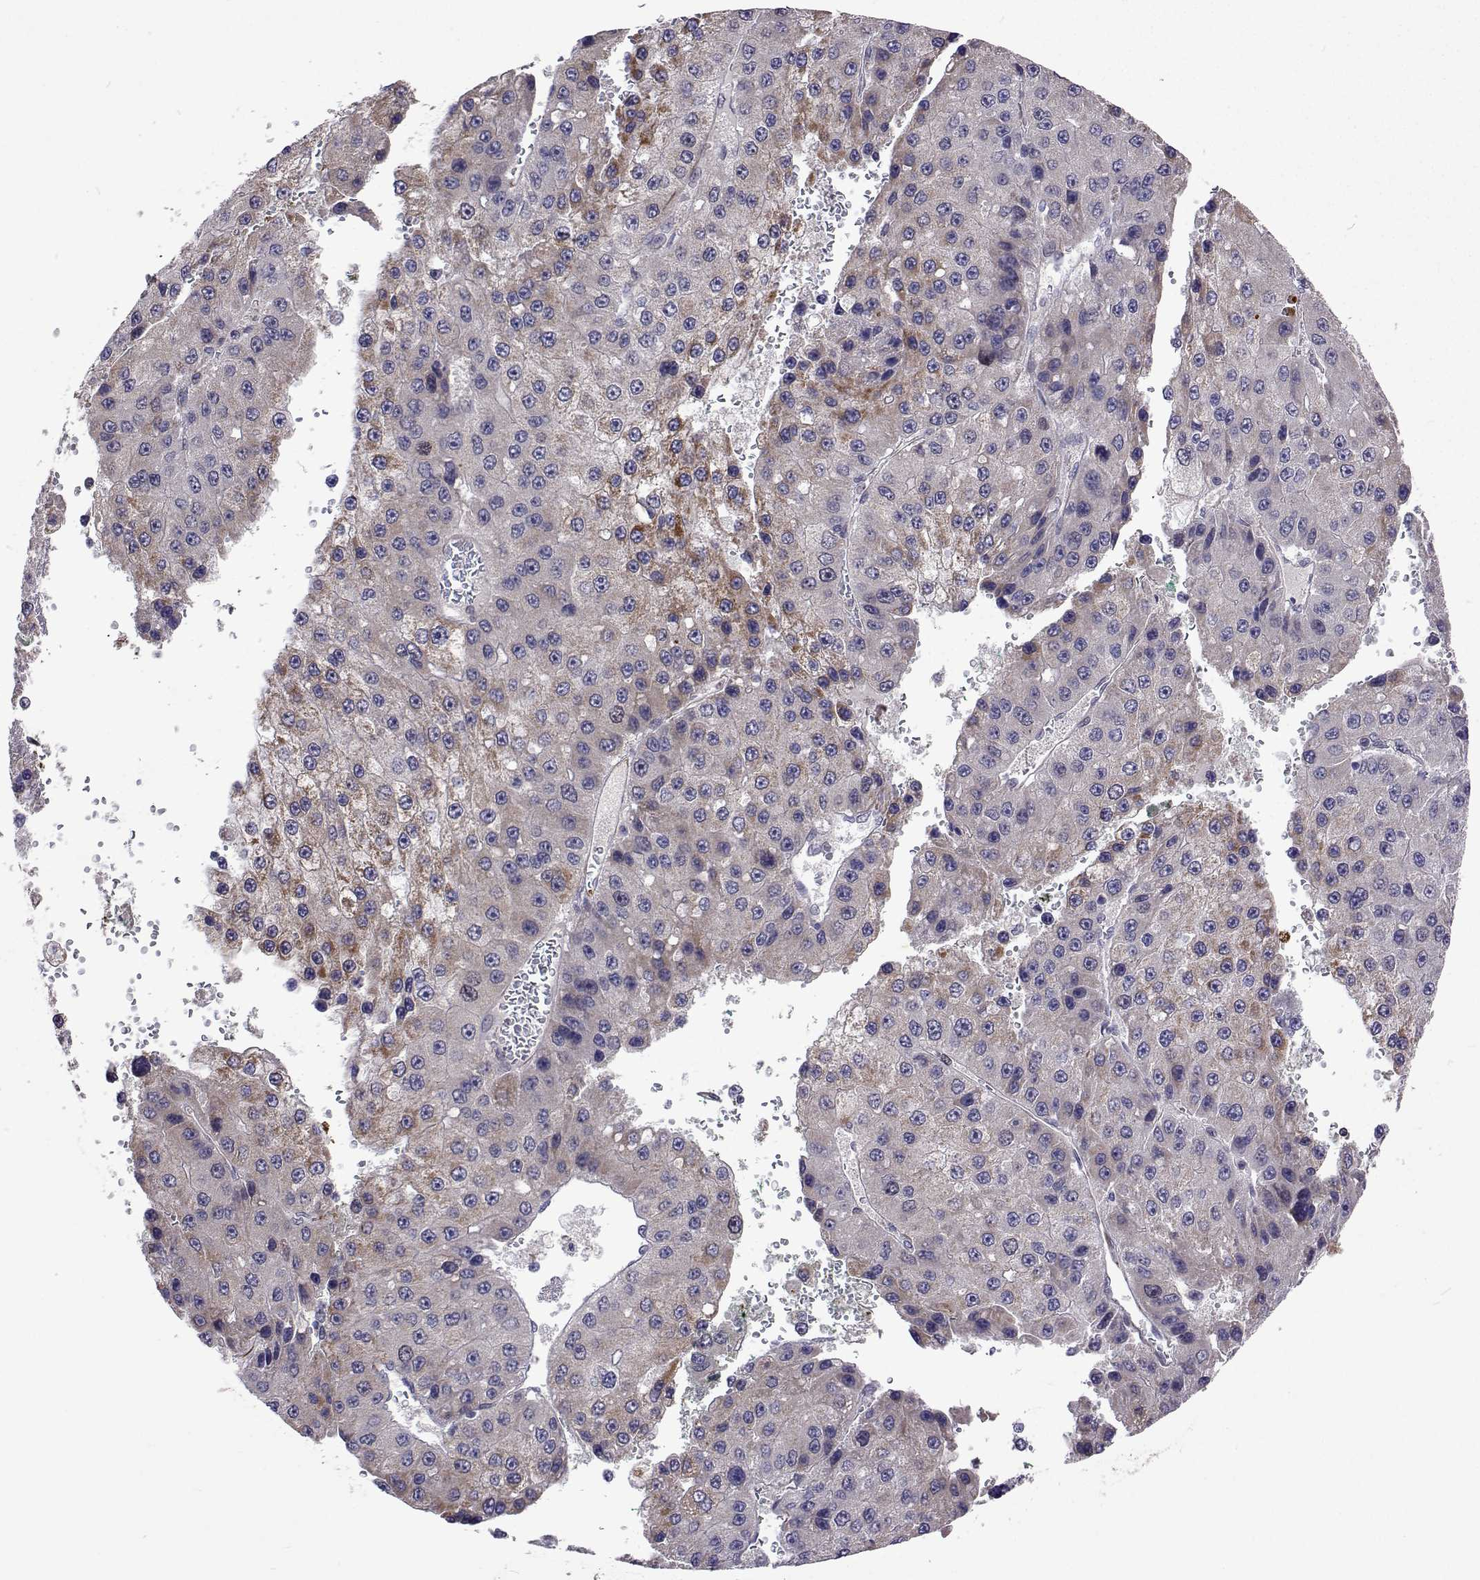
{"staining": {"intensity": "weak", "quantity": "<25%", "location": "cytoplasmic/membranous"}, "tissue": "liver cancer", "cell_type": "Tumor cells", "image_type": "cancer", "snomed": [{"axis": "morphology", "description": "Carcinoma, Hepatocellular, NOS"}, {"axis": "topography", "description": "Liver"}], "caption": "IHC of liver hepatocellular carcinoma exhibits no positivity in tumor cells.", "gene": "DHTKD1", "patient": {"sex": "female", "age": 73}}